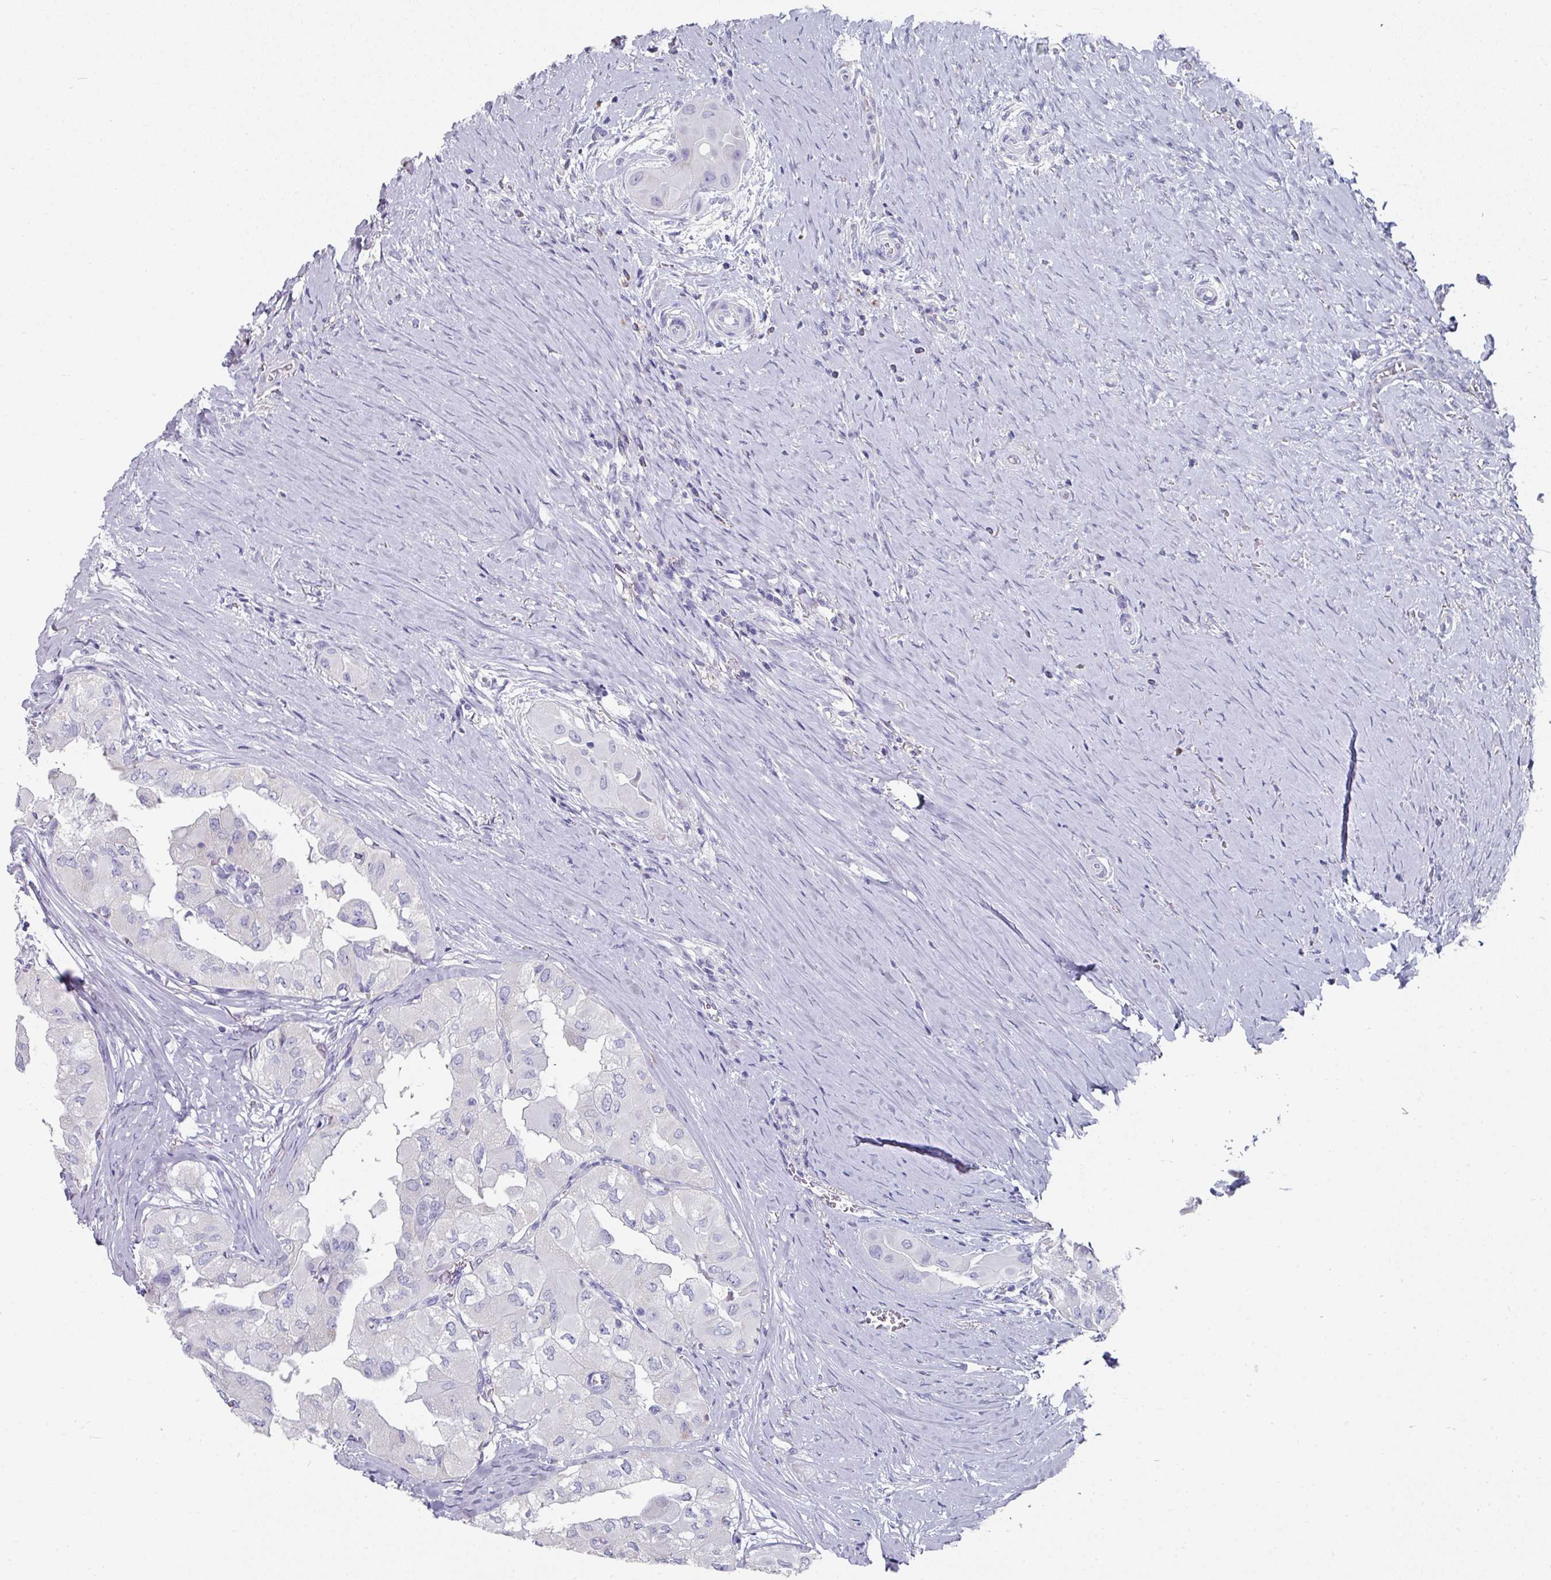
{"staining": {"intensity": "negative", "quantity": "none", "location": "none"}, "tissue": "thyroid cancer", "cell_type": "Tumor cells", "image_type": "cancer", "snomed": [{"axis": "morphology", "description": "Papillary adenocarcinoma, NOS"}, {"axis": "topography", "description": "Thyroid gland"}], "caption": "Tumor cells are negative for protein expression in human thyroid cancer.", "gene": "SETBP1", "patient": {"sex": "female", "age": 59}}